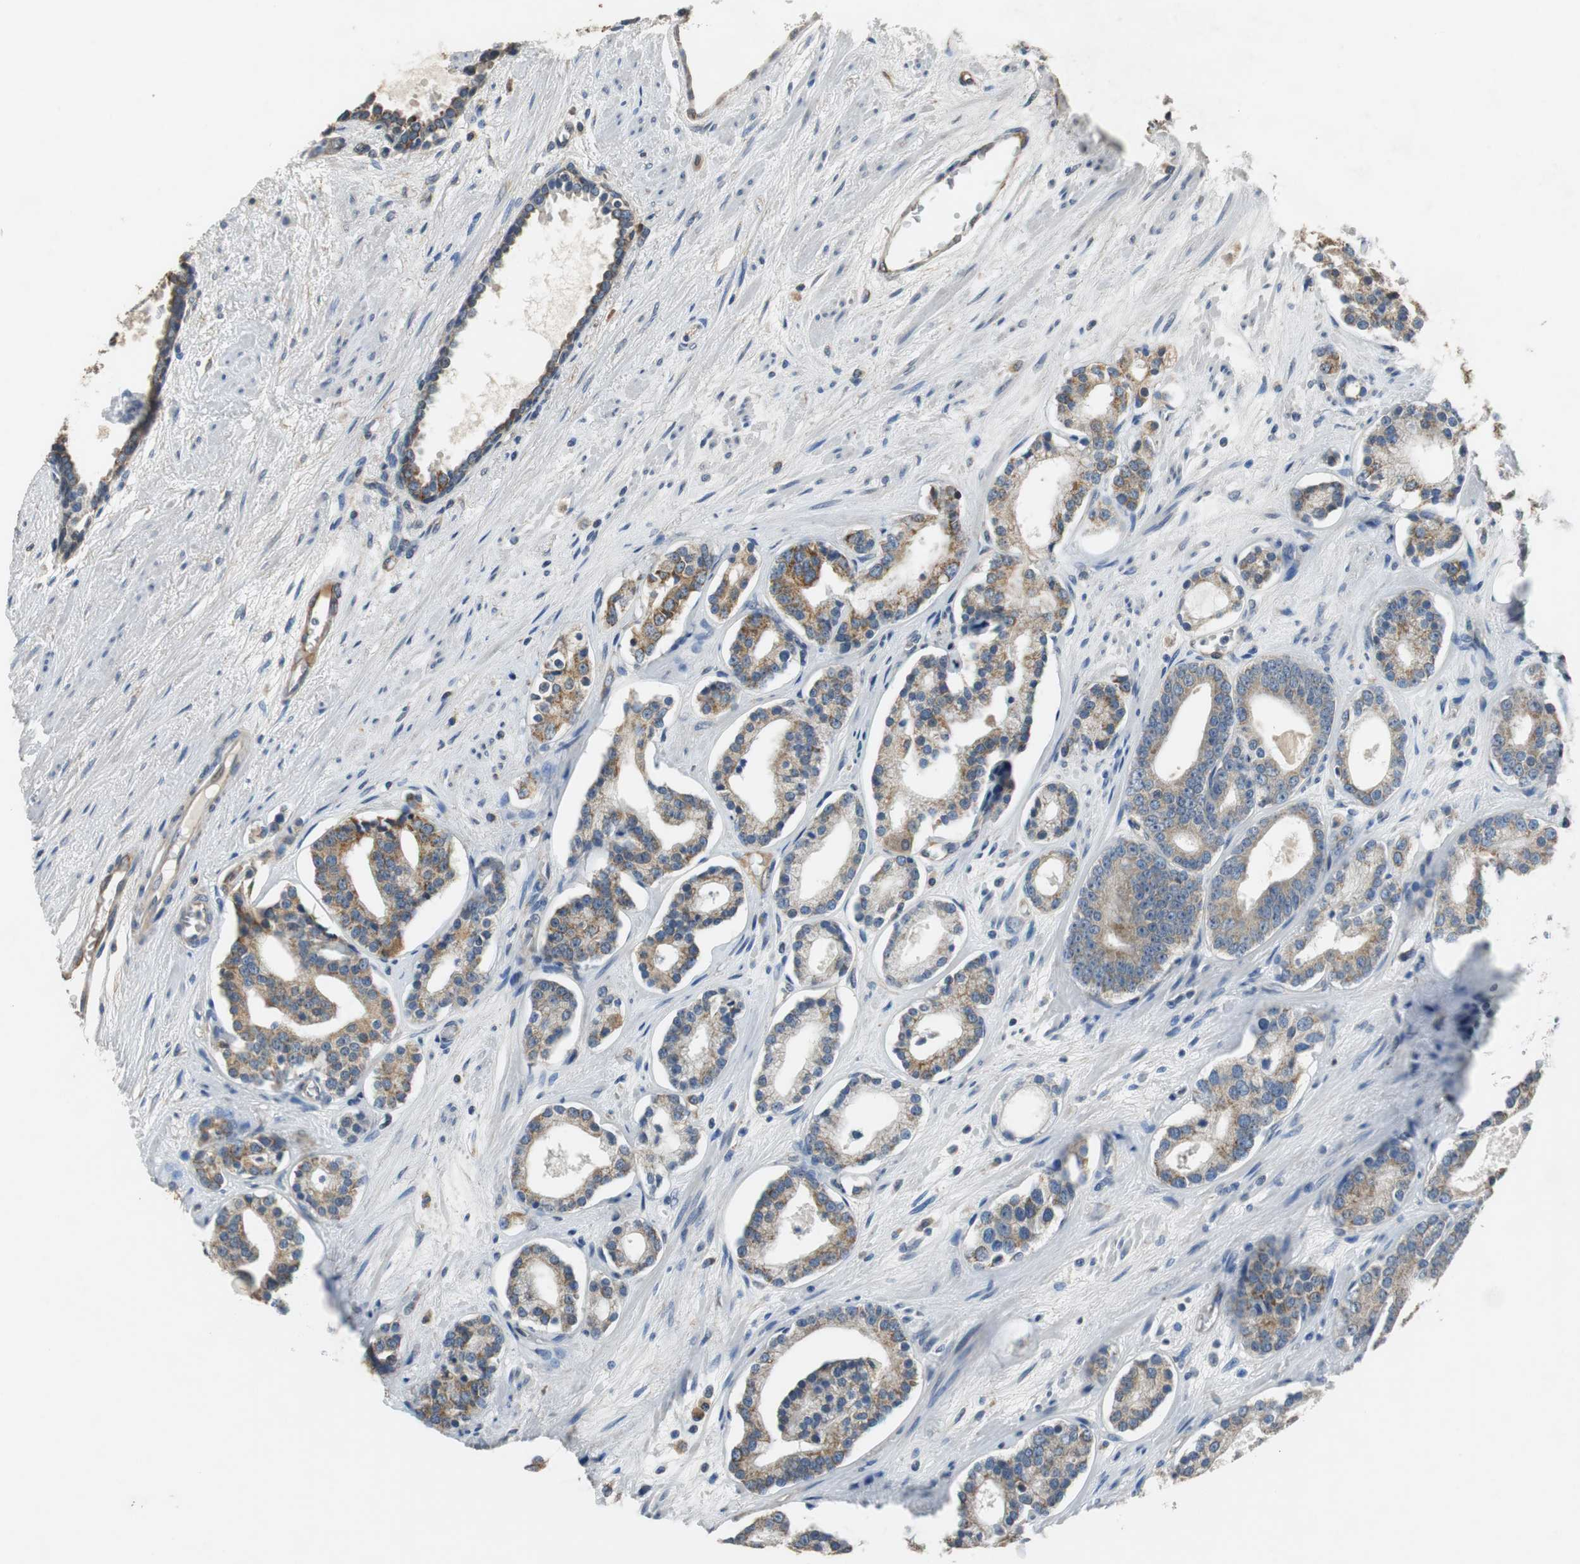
{"staining": {"intensity": "moderate", "quantity": ">75%", "location": "cytoplasmic/membranous"}, "tissue": "prostate cancer", "cell_type": "Tumor cells", "image_type": "cancer", "snomed": [{"axis": "morphology", "description": "Adenocarcinoma, Low grade"}, {"axis": "topography", "description": "Prostate"}], "caption": "Protein expression analysis of human prostate cancer reveals moderate cytoplasmic/membranous staining in about >75% of tumor cells. (DAB (3,3'-diaminobenzidine) IHC, brown staining for protein, blue staining for nuclei).", "gene": "ALDH4A1", "patient": {"sex": "male", "age": 63}}